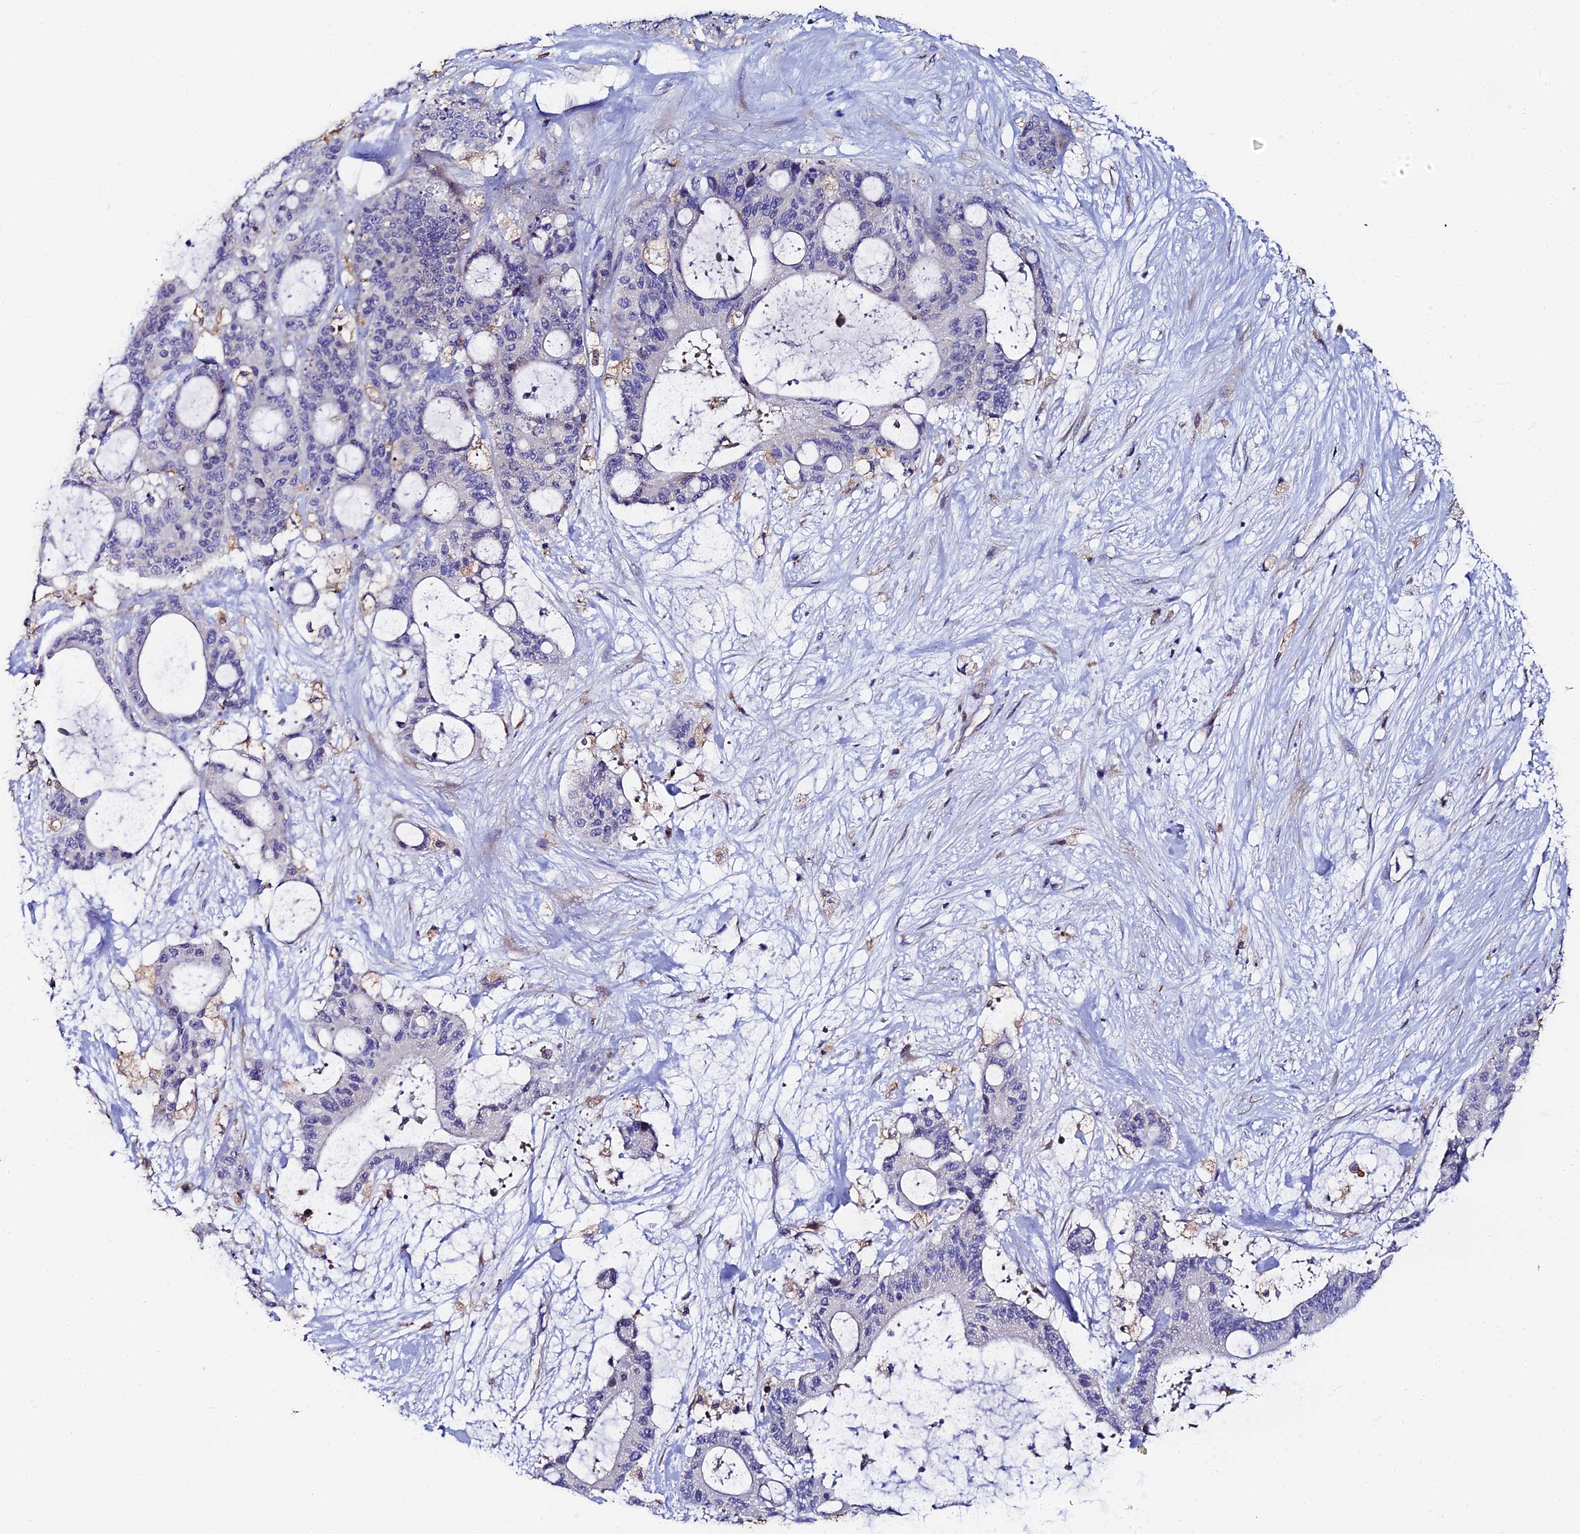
{"staining": {"intensity": "negative", "quantity": "none", "location": "none"}, "tissue": "liver cancer", "cell_type": "Tumor cells", "image_type": "cancer", "snomed": [{"axis": "morphology", "description": "Normal tissue, NOS"}, {"axis": "morphology", "description": "Cholangiocarcinoma"}, {"axis": "topography", "description": "Liver"}, {"axis": "topography", "description": "Peripheral nerve tissue"}], "caption": "Photomicrograph shows no protein staining in tumor cells of liver cholangiocarcinoma tissue.", "gene": "ENSG00000268674", "patient": {"sex": "female", "age": 73}}